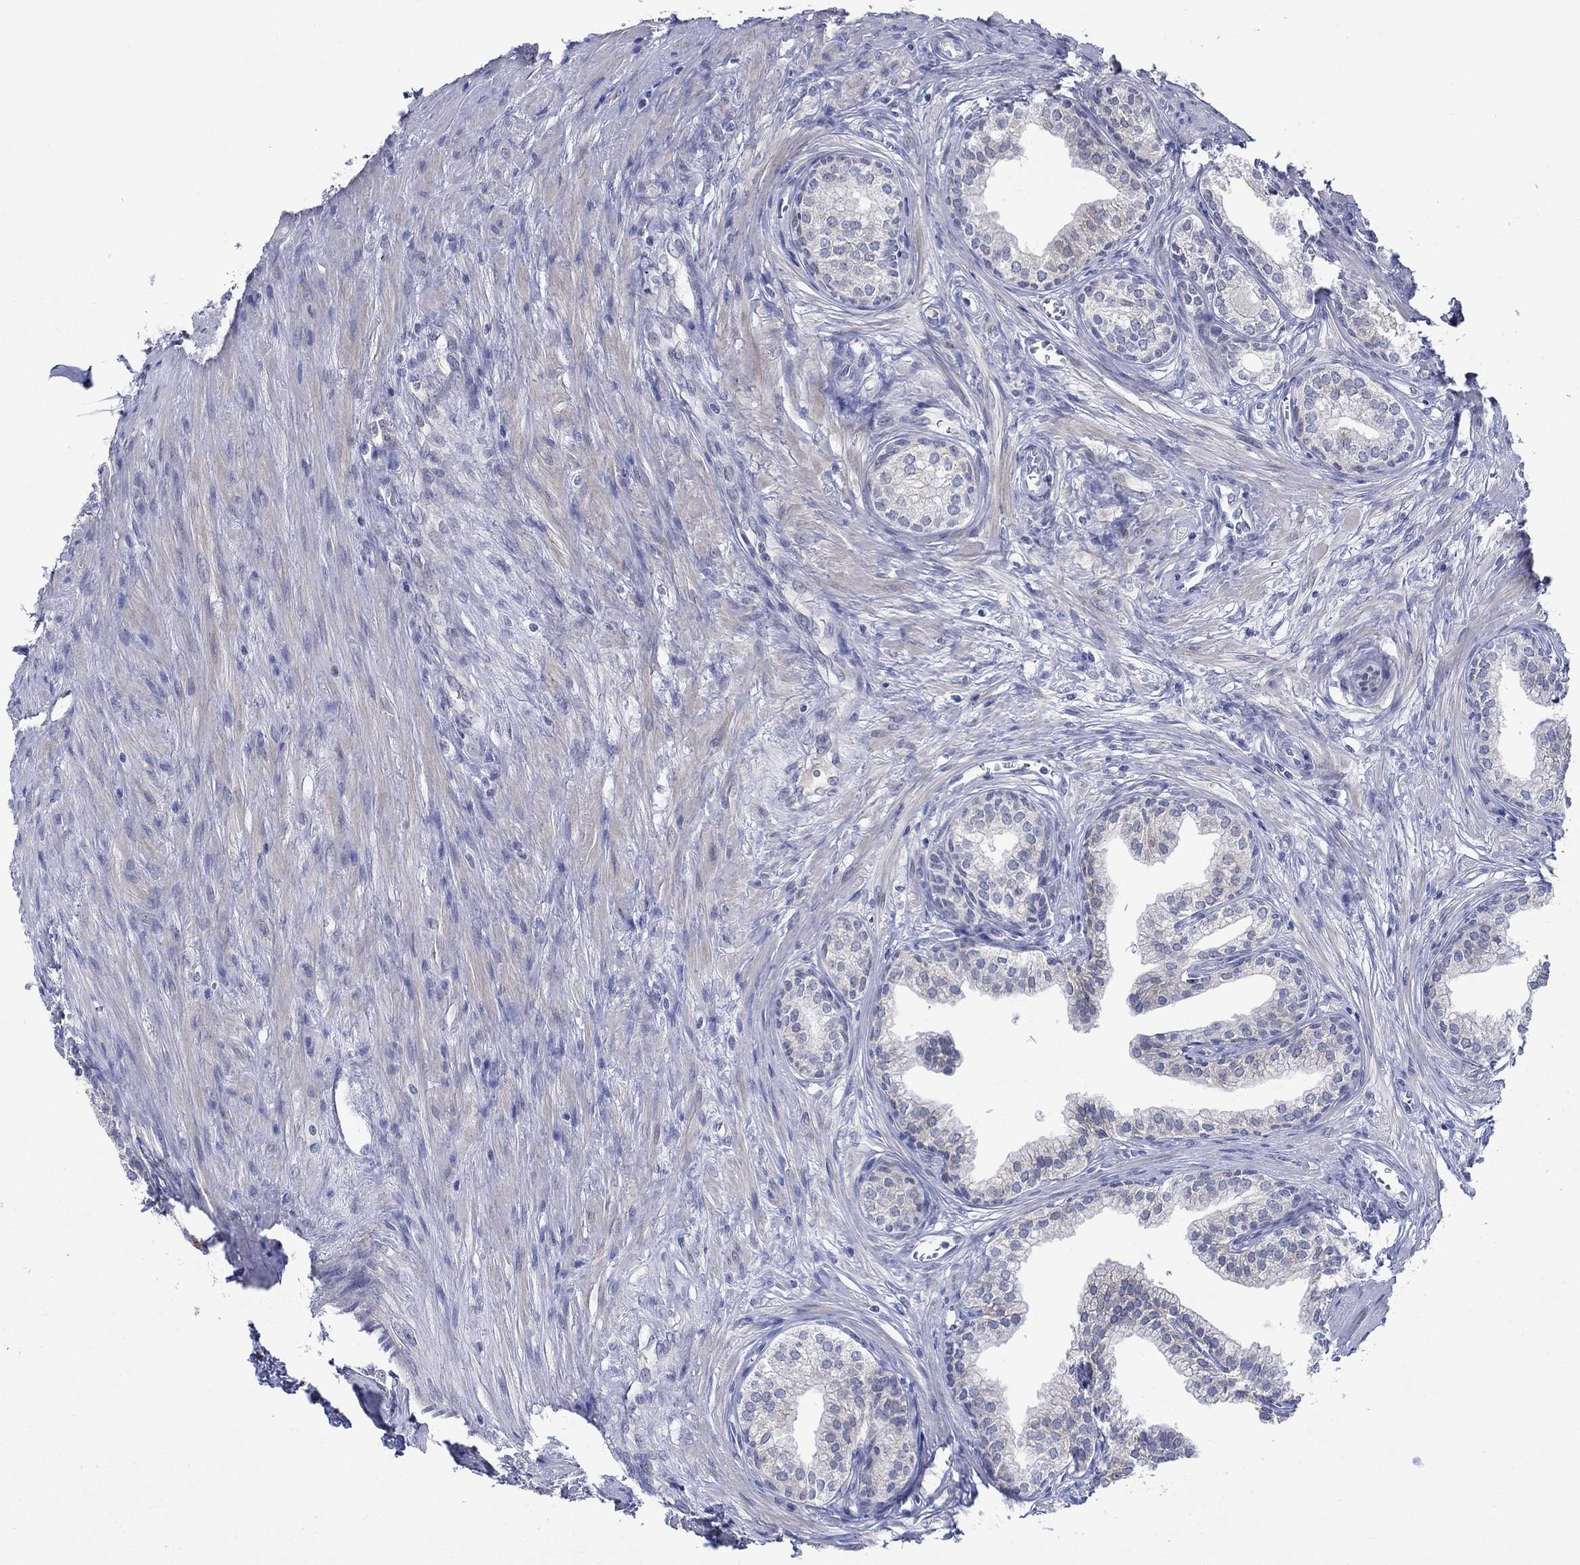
{"staining": {"intensity": "weak", "quantity": "<25%", "location": "cytoplasmic/membranous"}, "tissue": "prostate", "cell_type": "Glandular cells", "image_type": "normal", "snomed": [{"axis": "morphology", "description": "Normal tissue, NOS"}, {"axis": "topography", "description": "Prostate"}], "caption": "The histopathology image exhibits no significant staining in glandular cells of prostate.", "gene": "WASF1", "patient": {"sex": "male", "age": 65}}